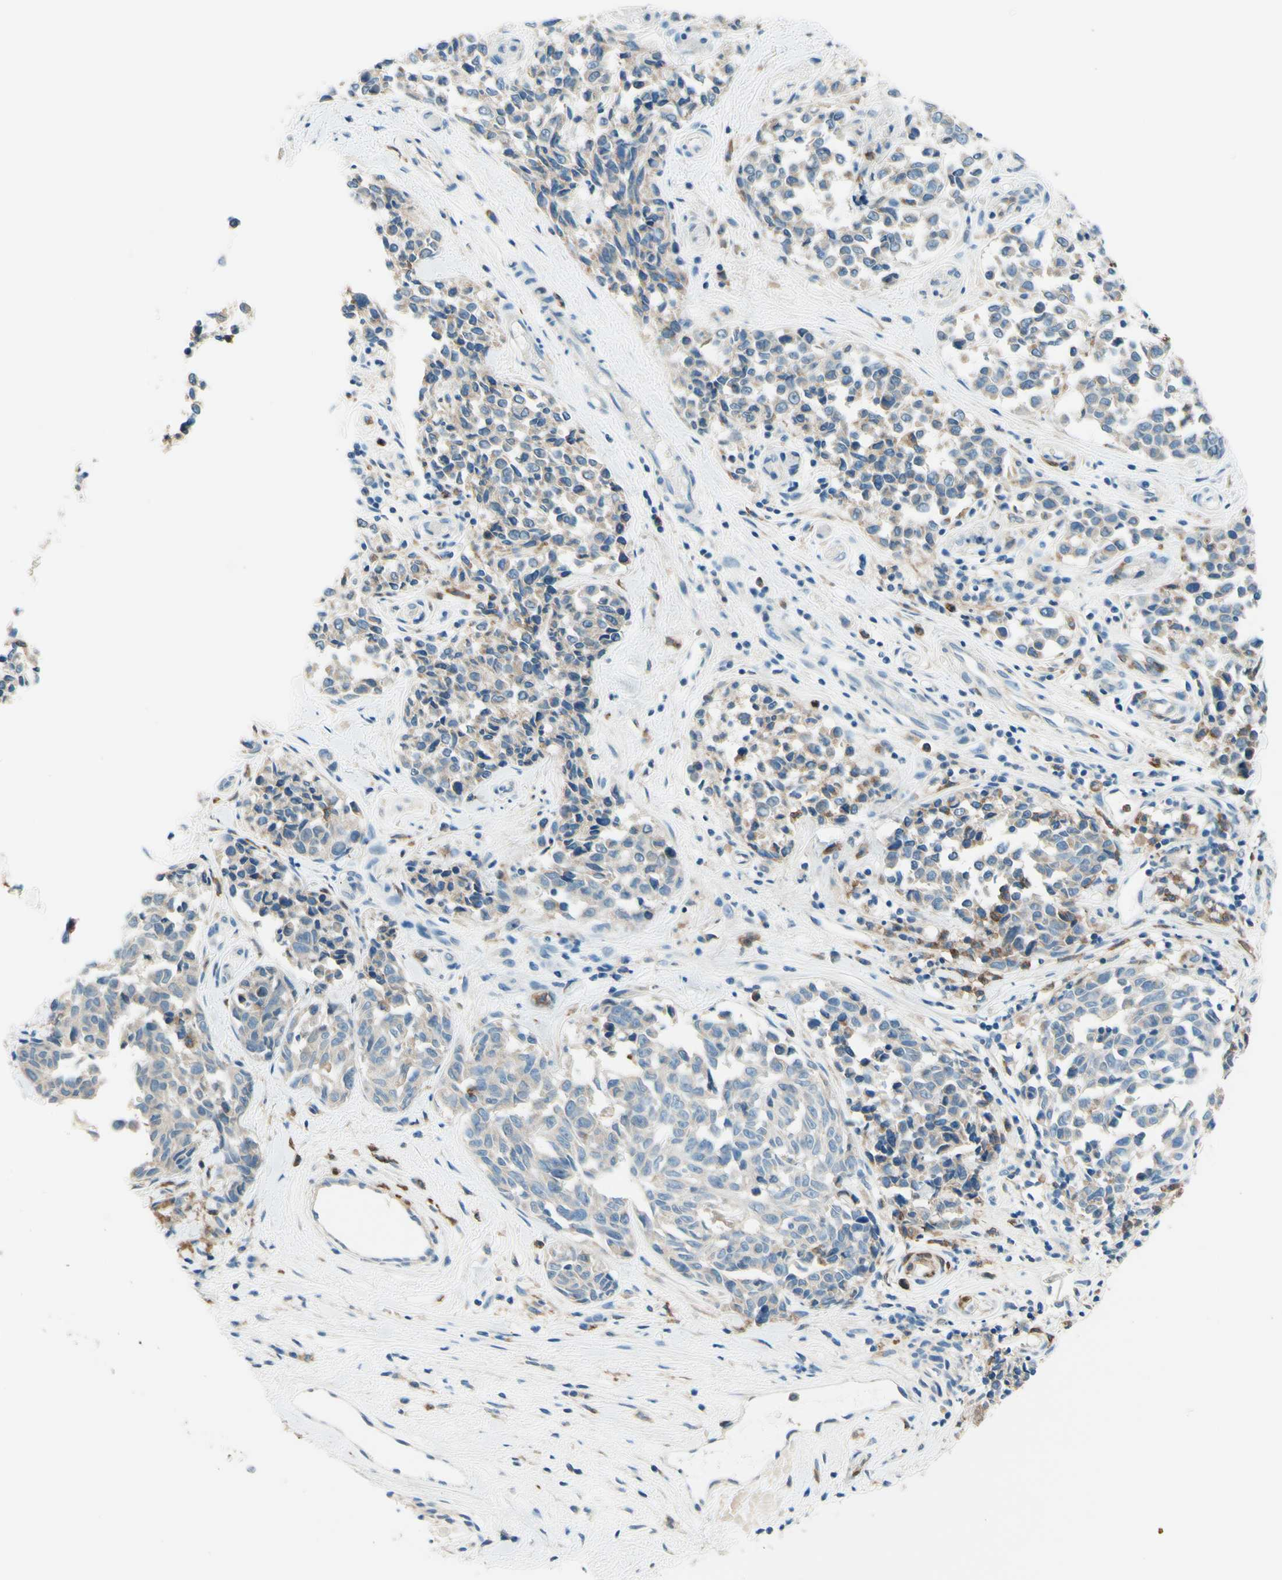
{"staining": {"intensity": "weak", "quantity": "<25%", "location": "cytoplasmic/membranous"}, "tissue": "melanoma", "cell_type": "Tumor cells", "image_type": "cancer", "snomed": [{"axis": "morphology", "description": "Malignant melanoma, NOS"}, {"axis": "topography", "description": "Skin"}], "caption": "This is an immunohistochemistry image of human melanoma. There is no expression in tumor cells.", "gene": "SIGLEC9", "patient": {"sex": "female", "age": 64}}